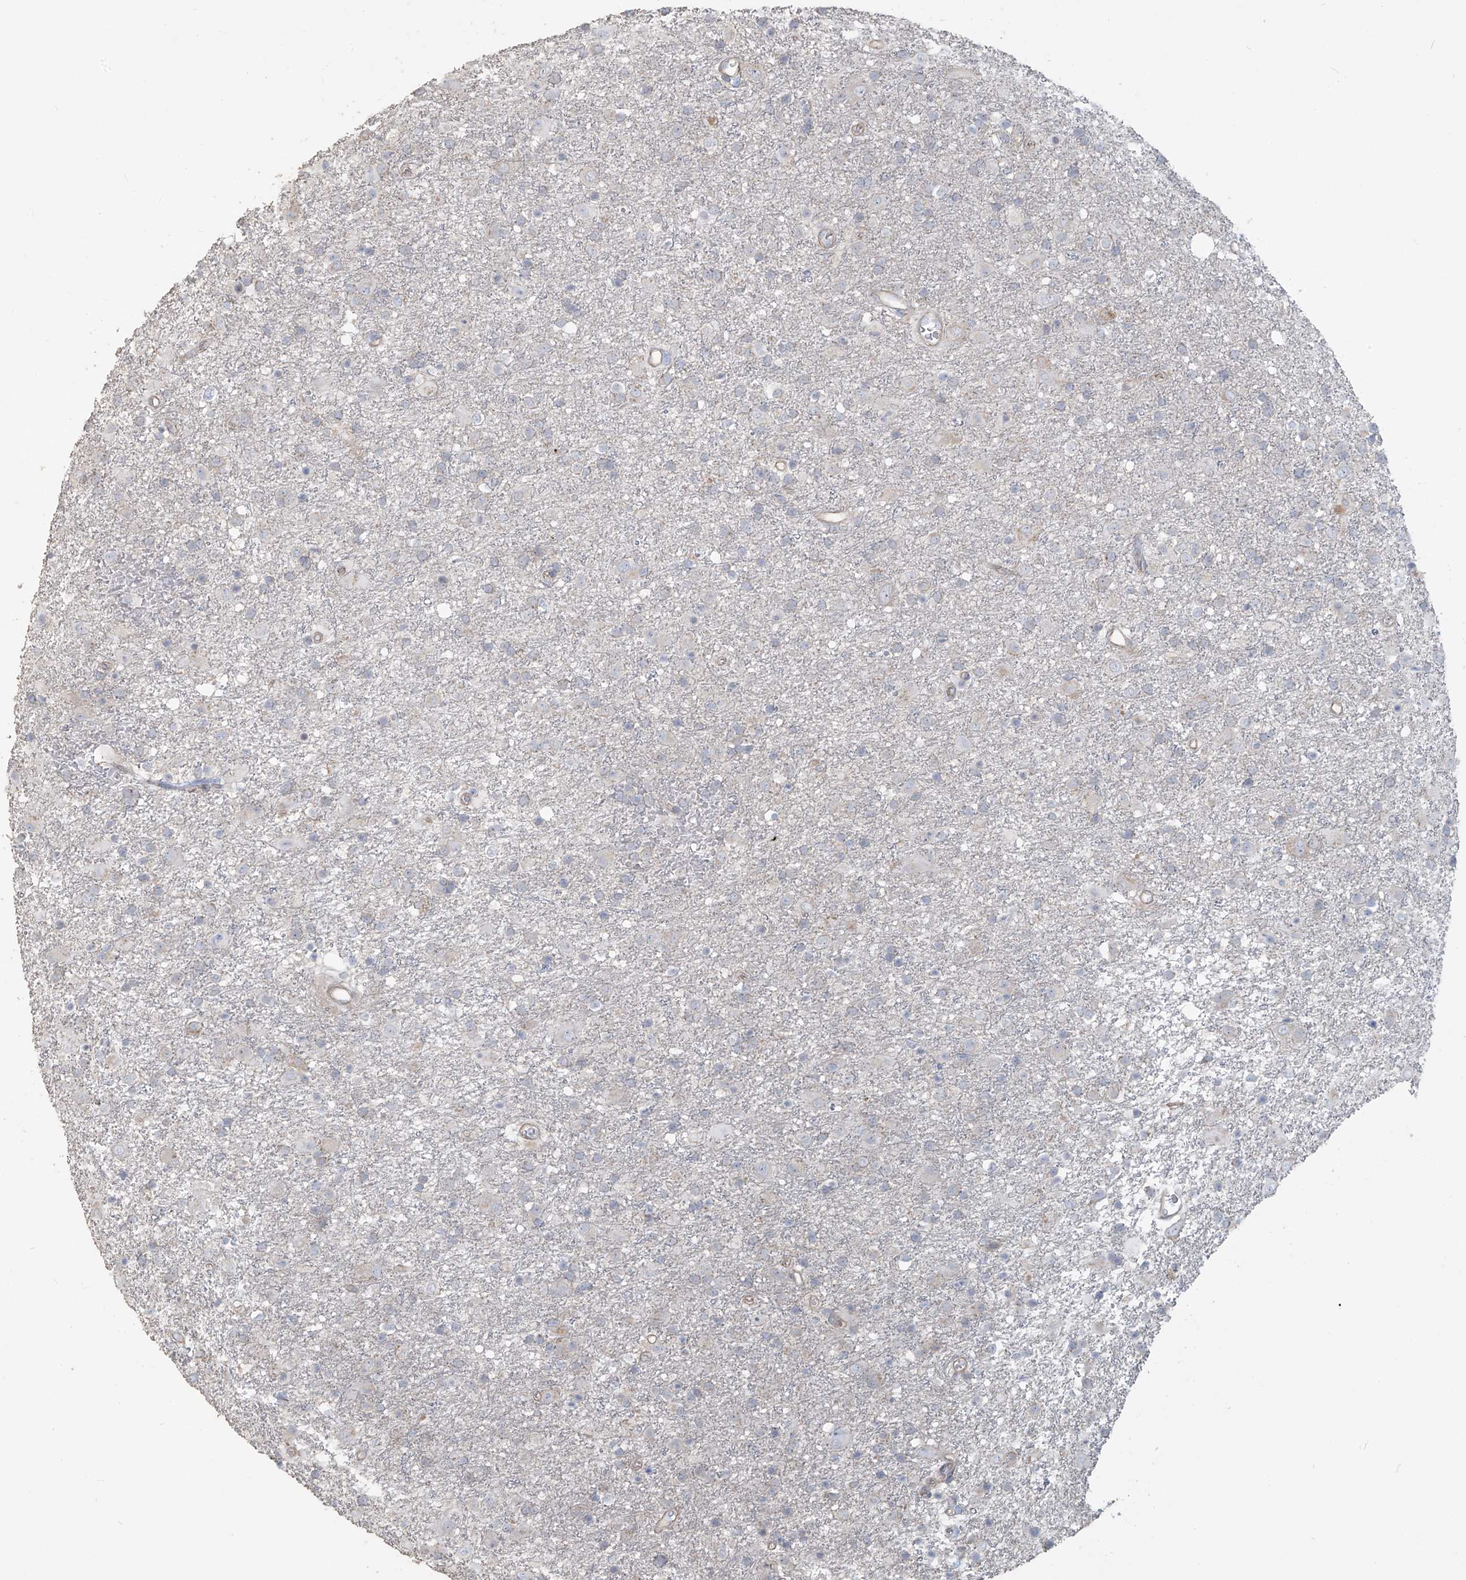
{"staining": {"intensity": "negative", "quantity": "none", "location": "none"}, "tissue": "glioma", "cell_type": "Tumor cells", "image_type": "cancer", "snomed": [{"axis": "morphology", "description": "Glioma, malignant, Low grade"}, {"axis": "topography", "description": "Brain"}], "caption": "IHC photomicrograph of human malignant glioma (low-grade) stained for a protein (brown), which reveals no expression in tumor cells.", "gene": "MAGIX", "patient": {"sex": "male", "age": 65}}